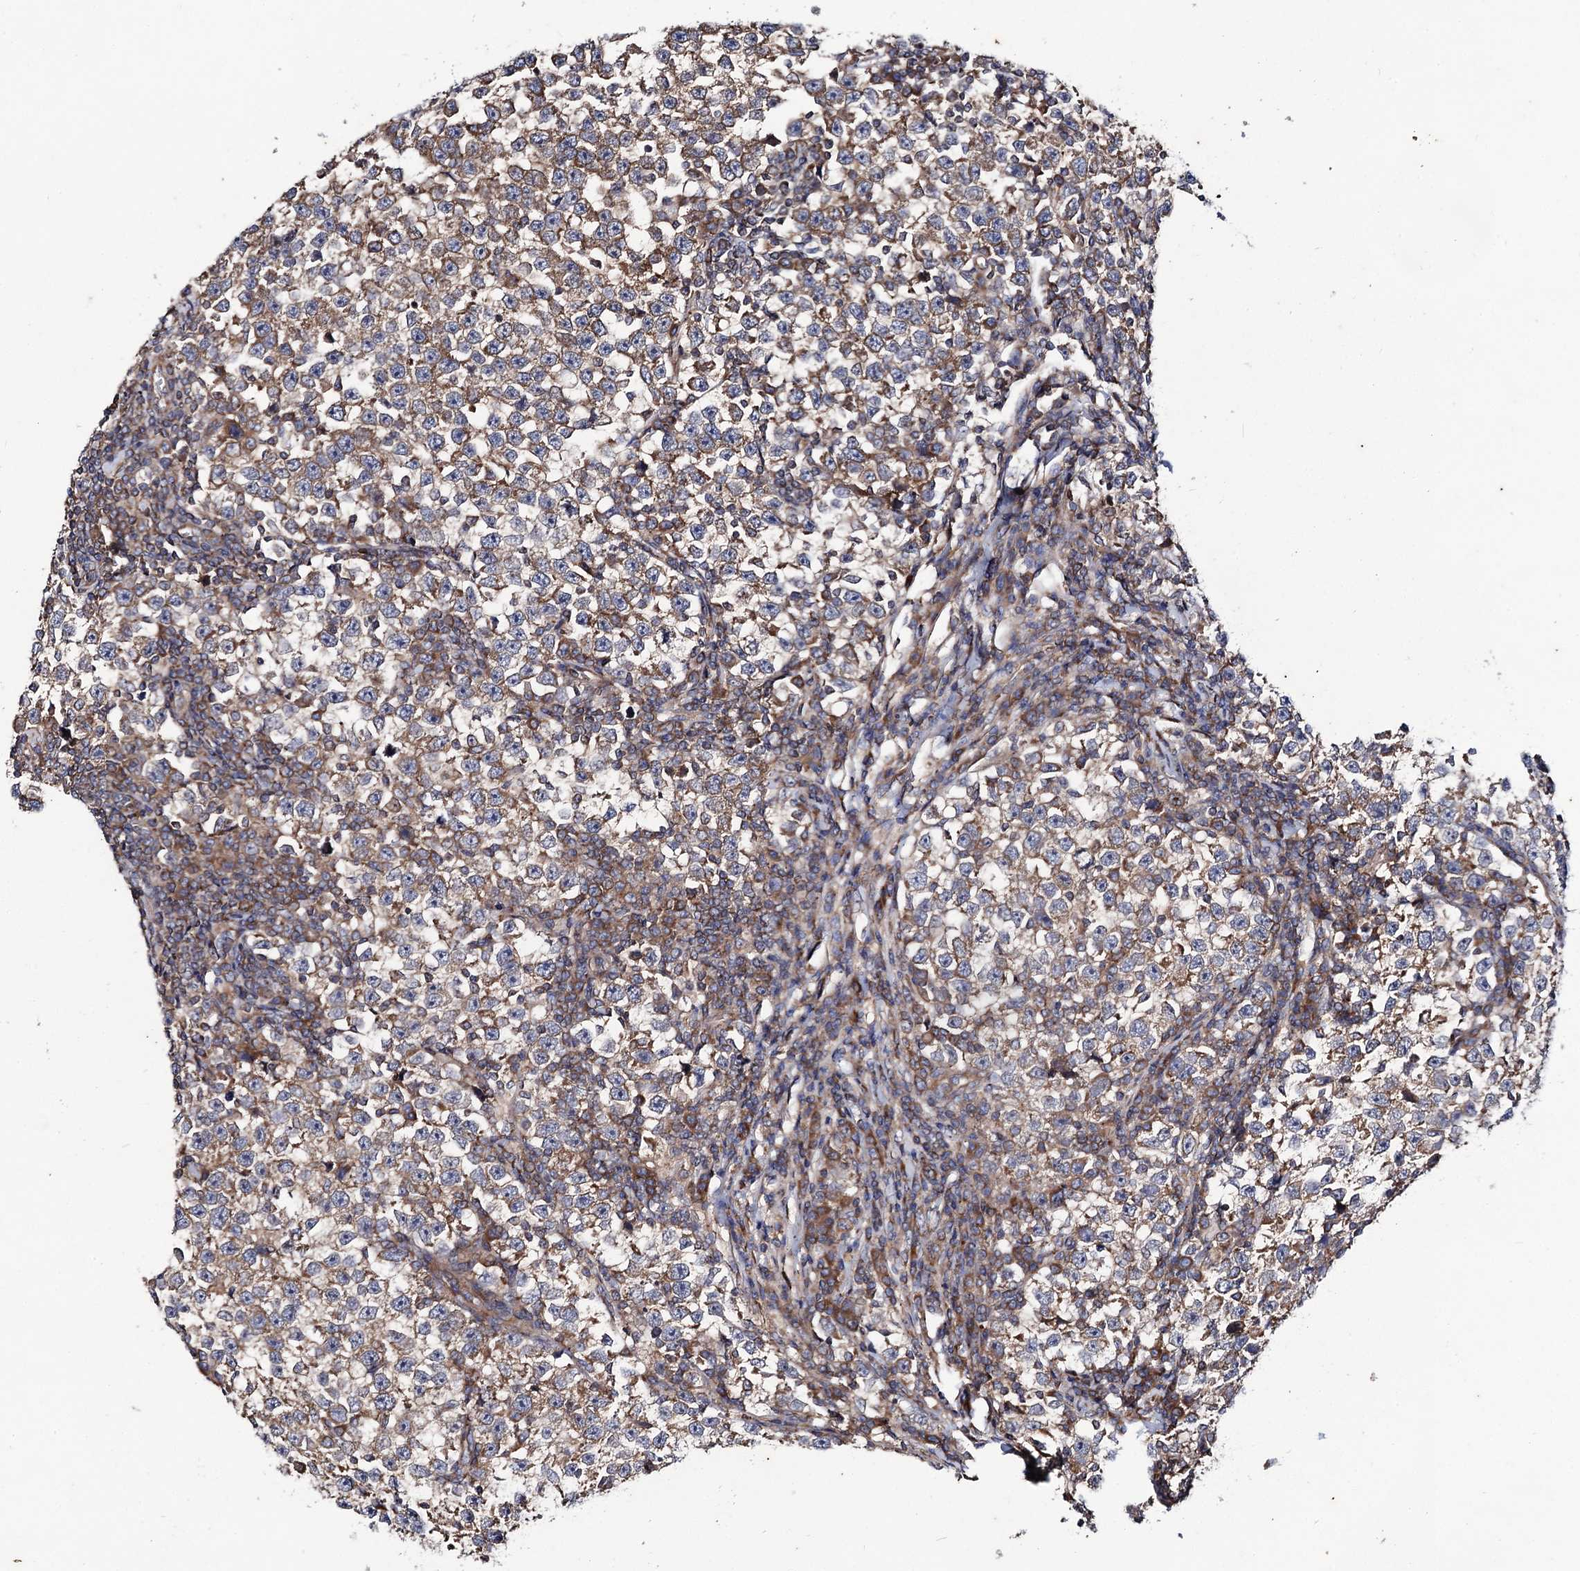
{"staining": {"intensity": "weak", "quantity": "25%-75%", "location": "cytoplasmic/membranous"}, "tissue": "testis cancer", "cell_type": "Tumor cells", "image_type": "cancer", "snomed": [{"axis": "morphology", "description": "Normal tissue, NOS"}, {"axis": "morphology", "description": "Seminoma, NOS"}, {"axis": "topography", "description": "Testis"}], "caption": "Immunohistochemical staining of testis cancer (seminoma) displays low levels of weak cytoplasmic/membranous protein staining in about 25%-75% of tumor cells.", "gene": "DYDC1", "patient": {"sex": "male", "age": 43}}